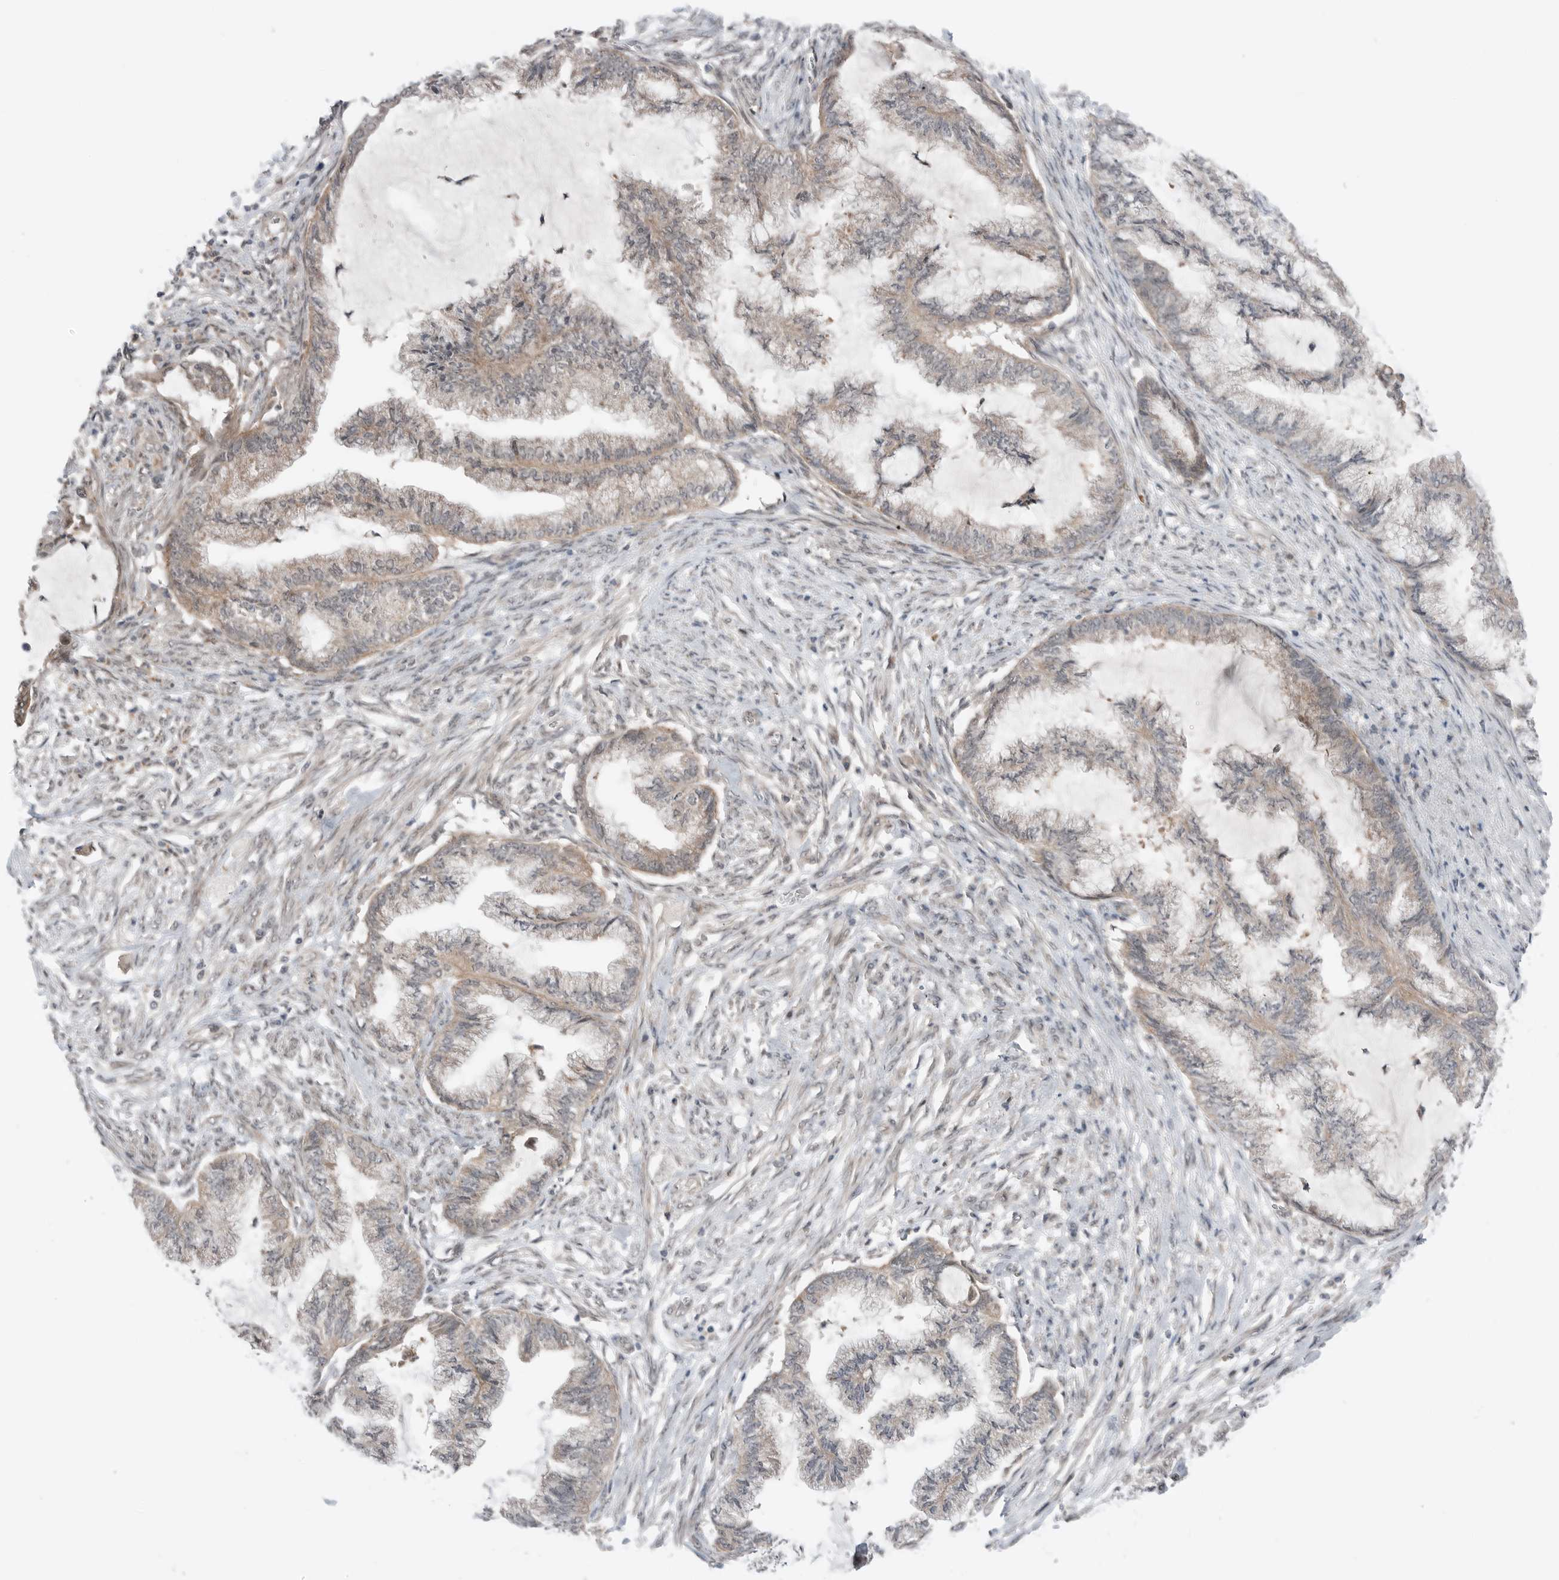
{"staining": {"intensity": "weak", "quantity": "25%-75%", "location": "cytoplasmic/membranous"}, "tissue": "endometrial cancer", "cell_type": "Tumor cells", "image_type": "cancer", "snomed": [{"axis": "morphology", "description": "Adenocarcinoma, NOS"}, {"axis": "topography", "description": "Endometrium"}], "caption": "The histopathology image reveals staining of endometrial cancer (adenocarcinoma), revealing weak cytoplasmic/membranous protein positivity (brown color) within tumor cells. The staining was performed using DAB (3,3'-diaminobenzidine) to visualize the protein expression in brown, while the nuclei were stained in blue with hematoxylin (Magnification: 20x).", "gene": "NTAQ1", "patient": {"sex": "female", "age": 86}}